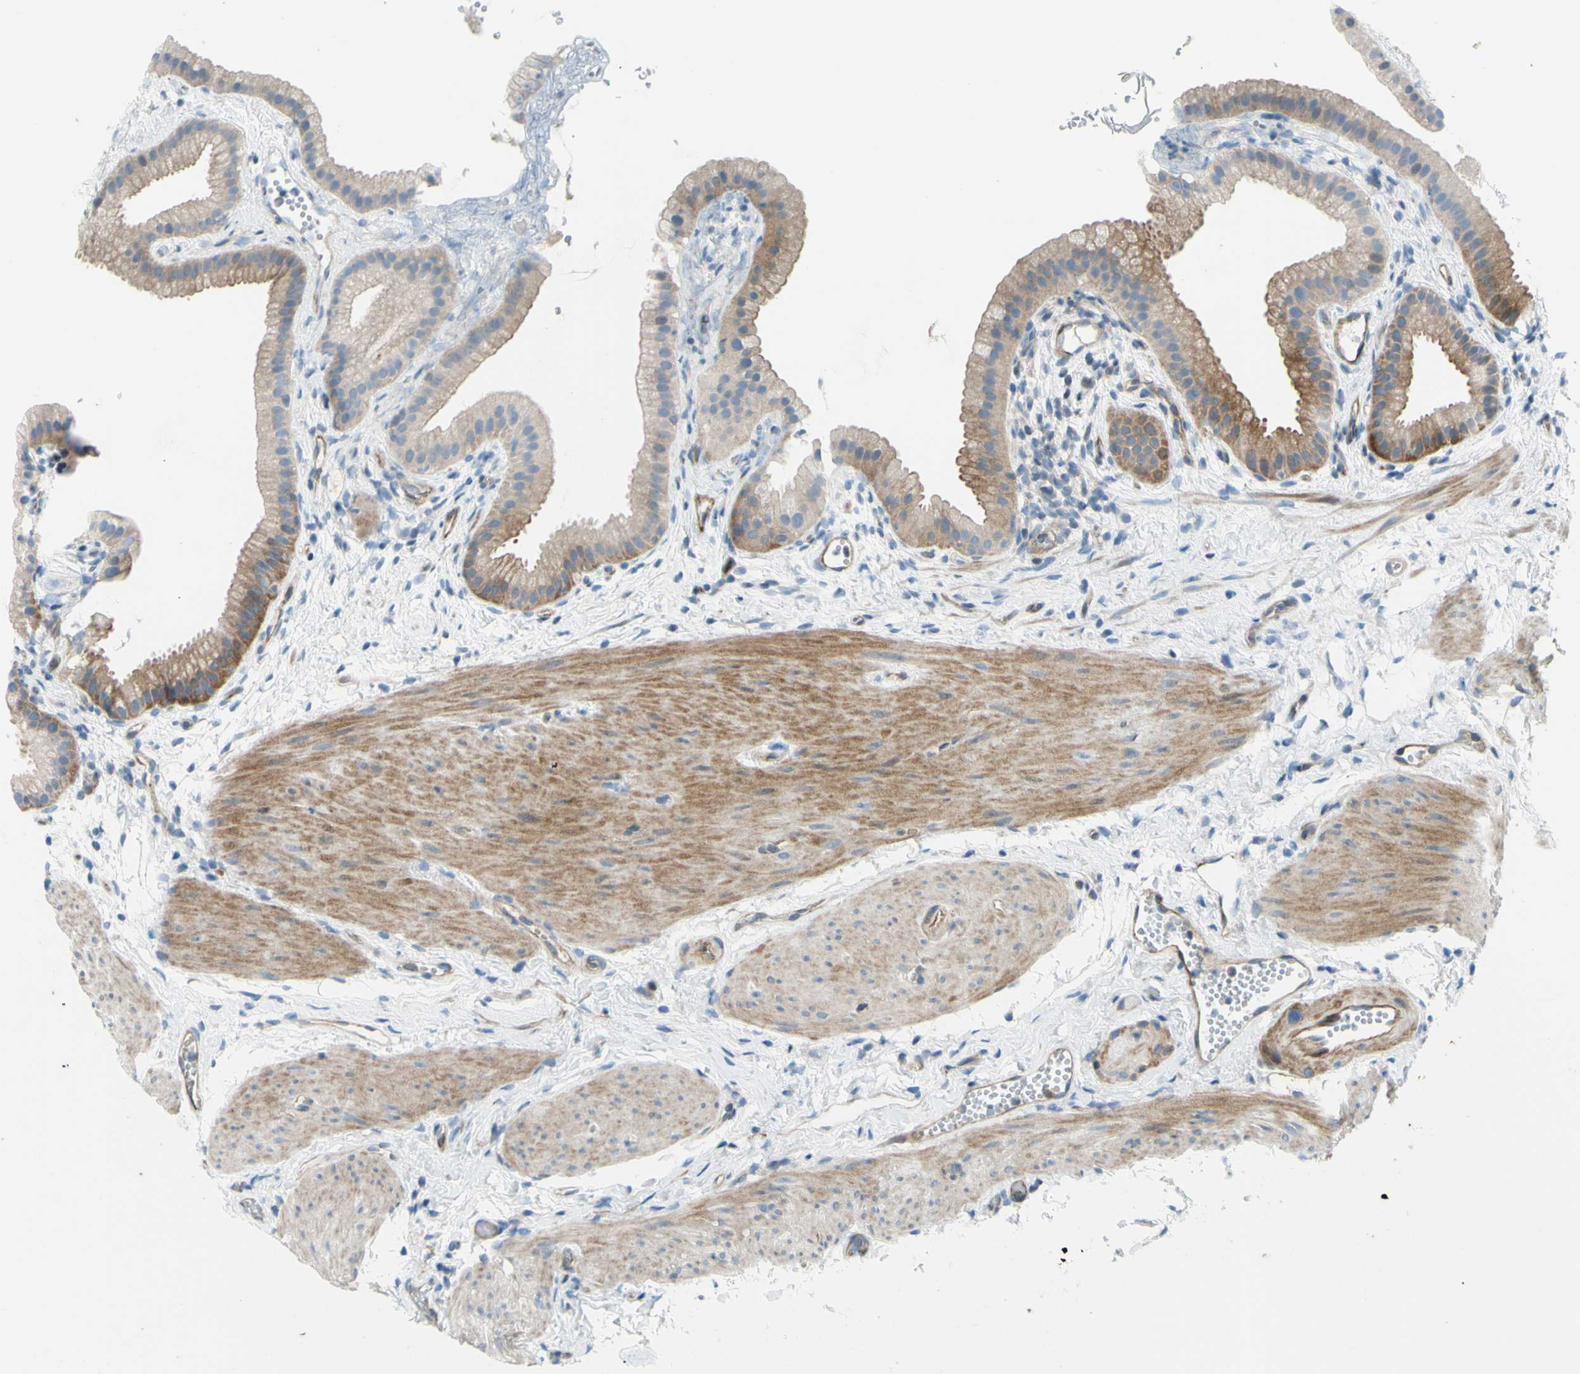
{"staining": {"intensity": "moderate", "quantity": ">75%", "location": "cytoplasmic/membranous"}, "tissue": "gallbladder", "cell_type": "Glandular cells", "image_type": "normal", "snomed": [{"axis": "morphology", "description": "Normal tissue, NOS"}, {"axis": "topography", "description": "Gallbladder"}], "caption": "Immunohistochemical staining of benign human gallbladder reveals moderate cytoplasmic/membranous protein staining in about >75% of glandular cells. Using DAB (brown) and hematoxylin (blue) stains, captured at high magnification using brightfield microscopy.", "gene": "PAK2", "patient": {"sex": "female", "age": 64}}